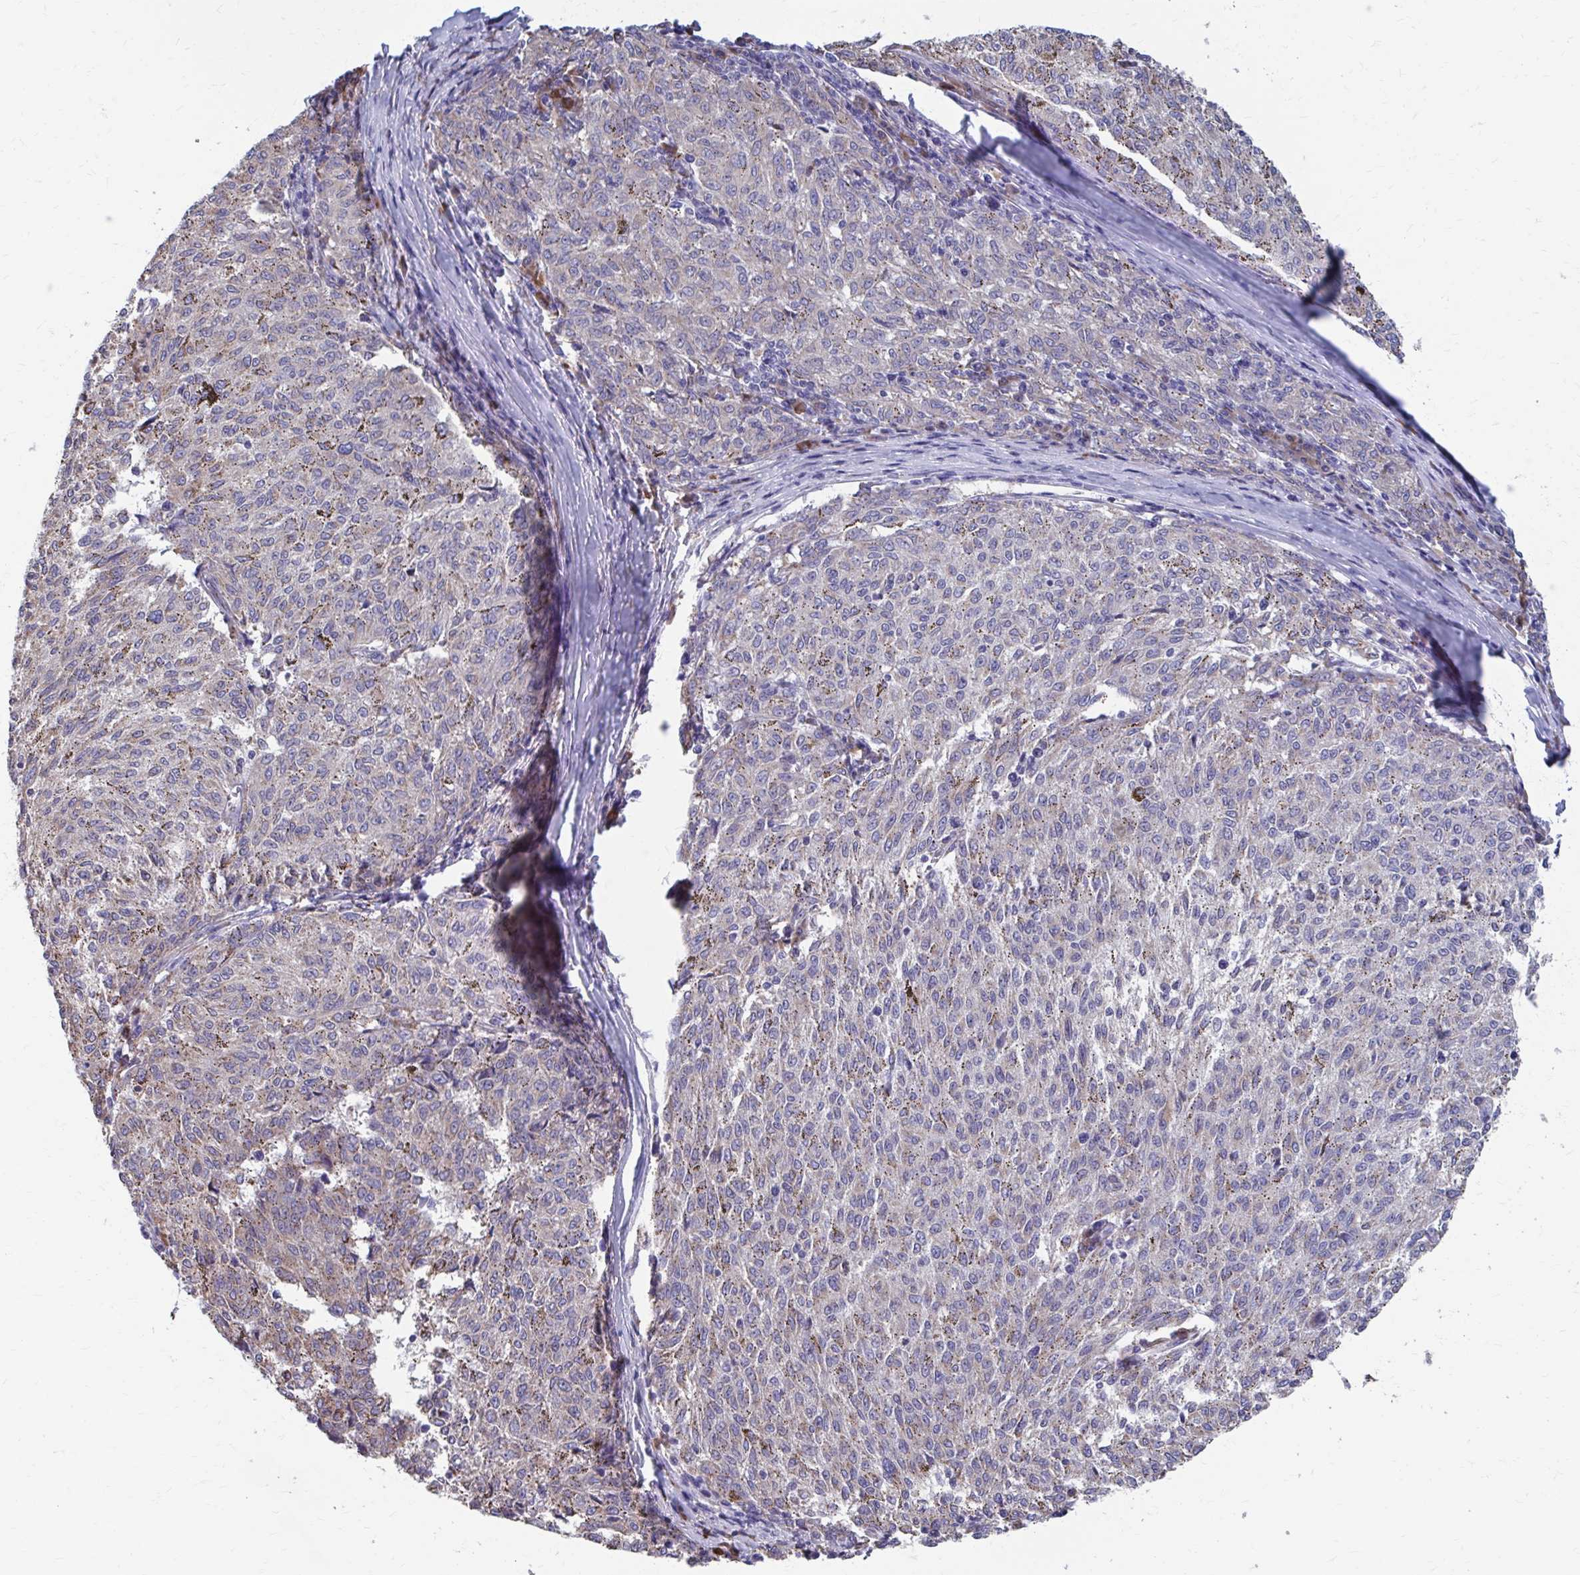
{"staining": {"intensity": "weak", "quantity": ">75%", "location": "cytoplasmic/membranous"}, "tissue": "melanoma", "cell_type": "Tumor cells", "image_type": "cancer", "snomed": [{"axis": "morphology", "description": "Malignant melanoma, NOS"}, {"axis": "topography", "description": "Skin"}], "caption": "Malignant melanoma stained with DAB (3,3'-diaminobenzidine) immunohistochemistry displays low levels of weak cytoplasmic/membranous positivity in about >75% of tumor cells.", "gene": "FKBP2", "patient": {"sex": "female", "age": 72}}